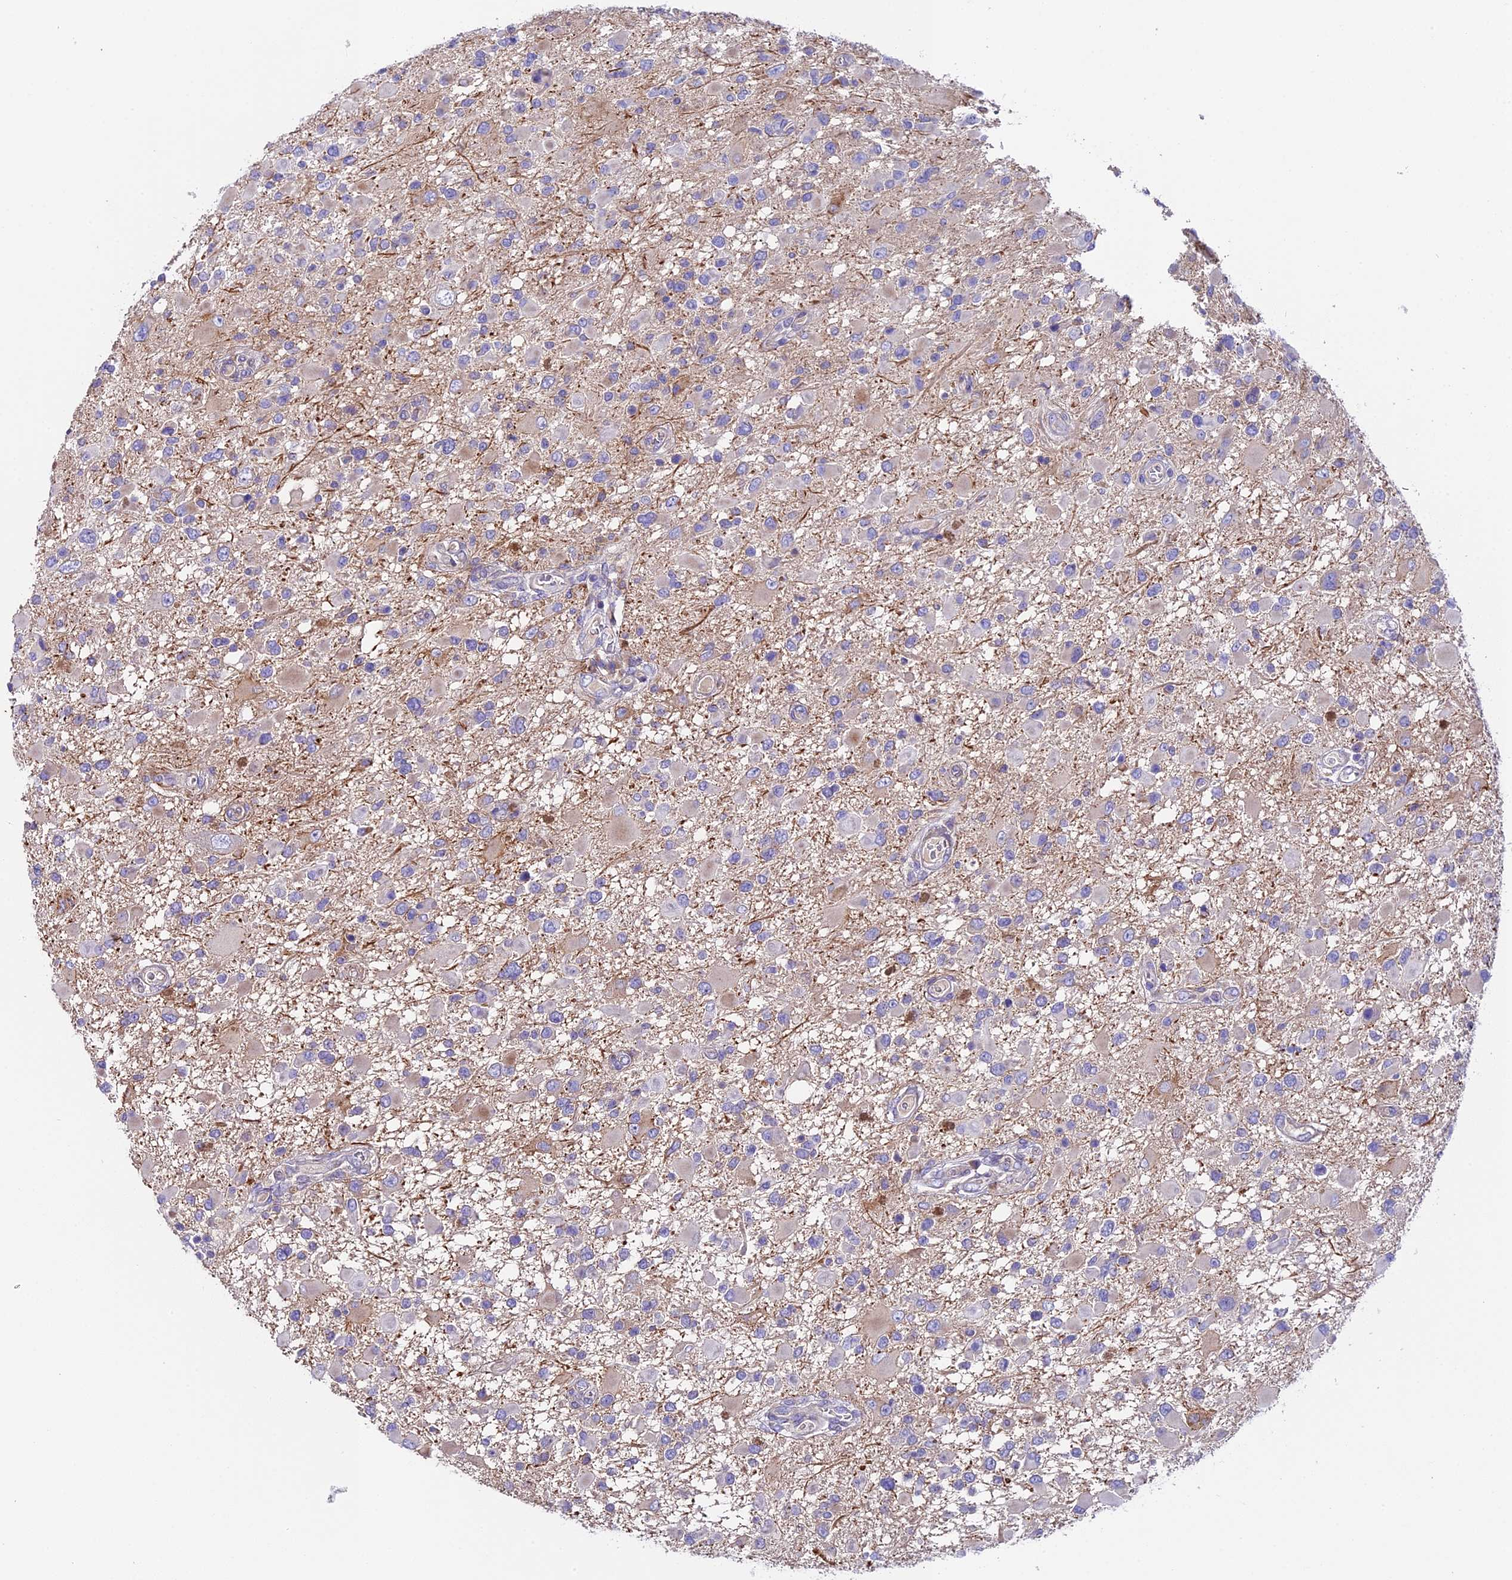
{"staining": {"intensity": "negative", "quantity": "none", "location": "none"}, "tissue": "glioma", "cell_type": "Tumor cells", "image_type": "cancer", "snomed": [{"axis": "morphology", "description": "Glioma, malignant, High grade"}, {"axis": "topography", "description": "Brain"}], "caption": "An immunohistochemistry histopathology image of glioma is shown. There is no staining in tumor cells of glioma. Brightfield microscopy of immunohistochemistry stained with DAB (brown) and hematoxylin (blue), captured at high magnification.", "gene": "PIGU", "patient": {"sex": "male", "age": 53}}